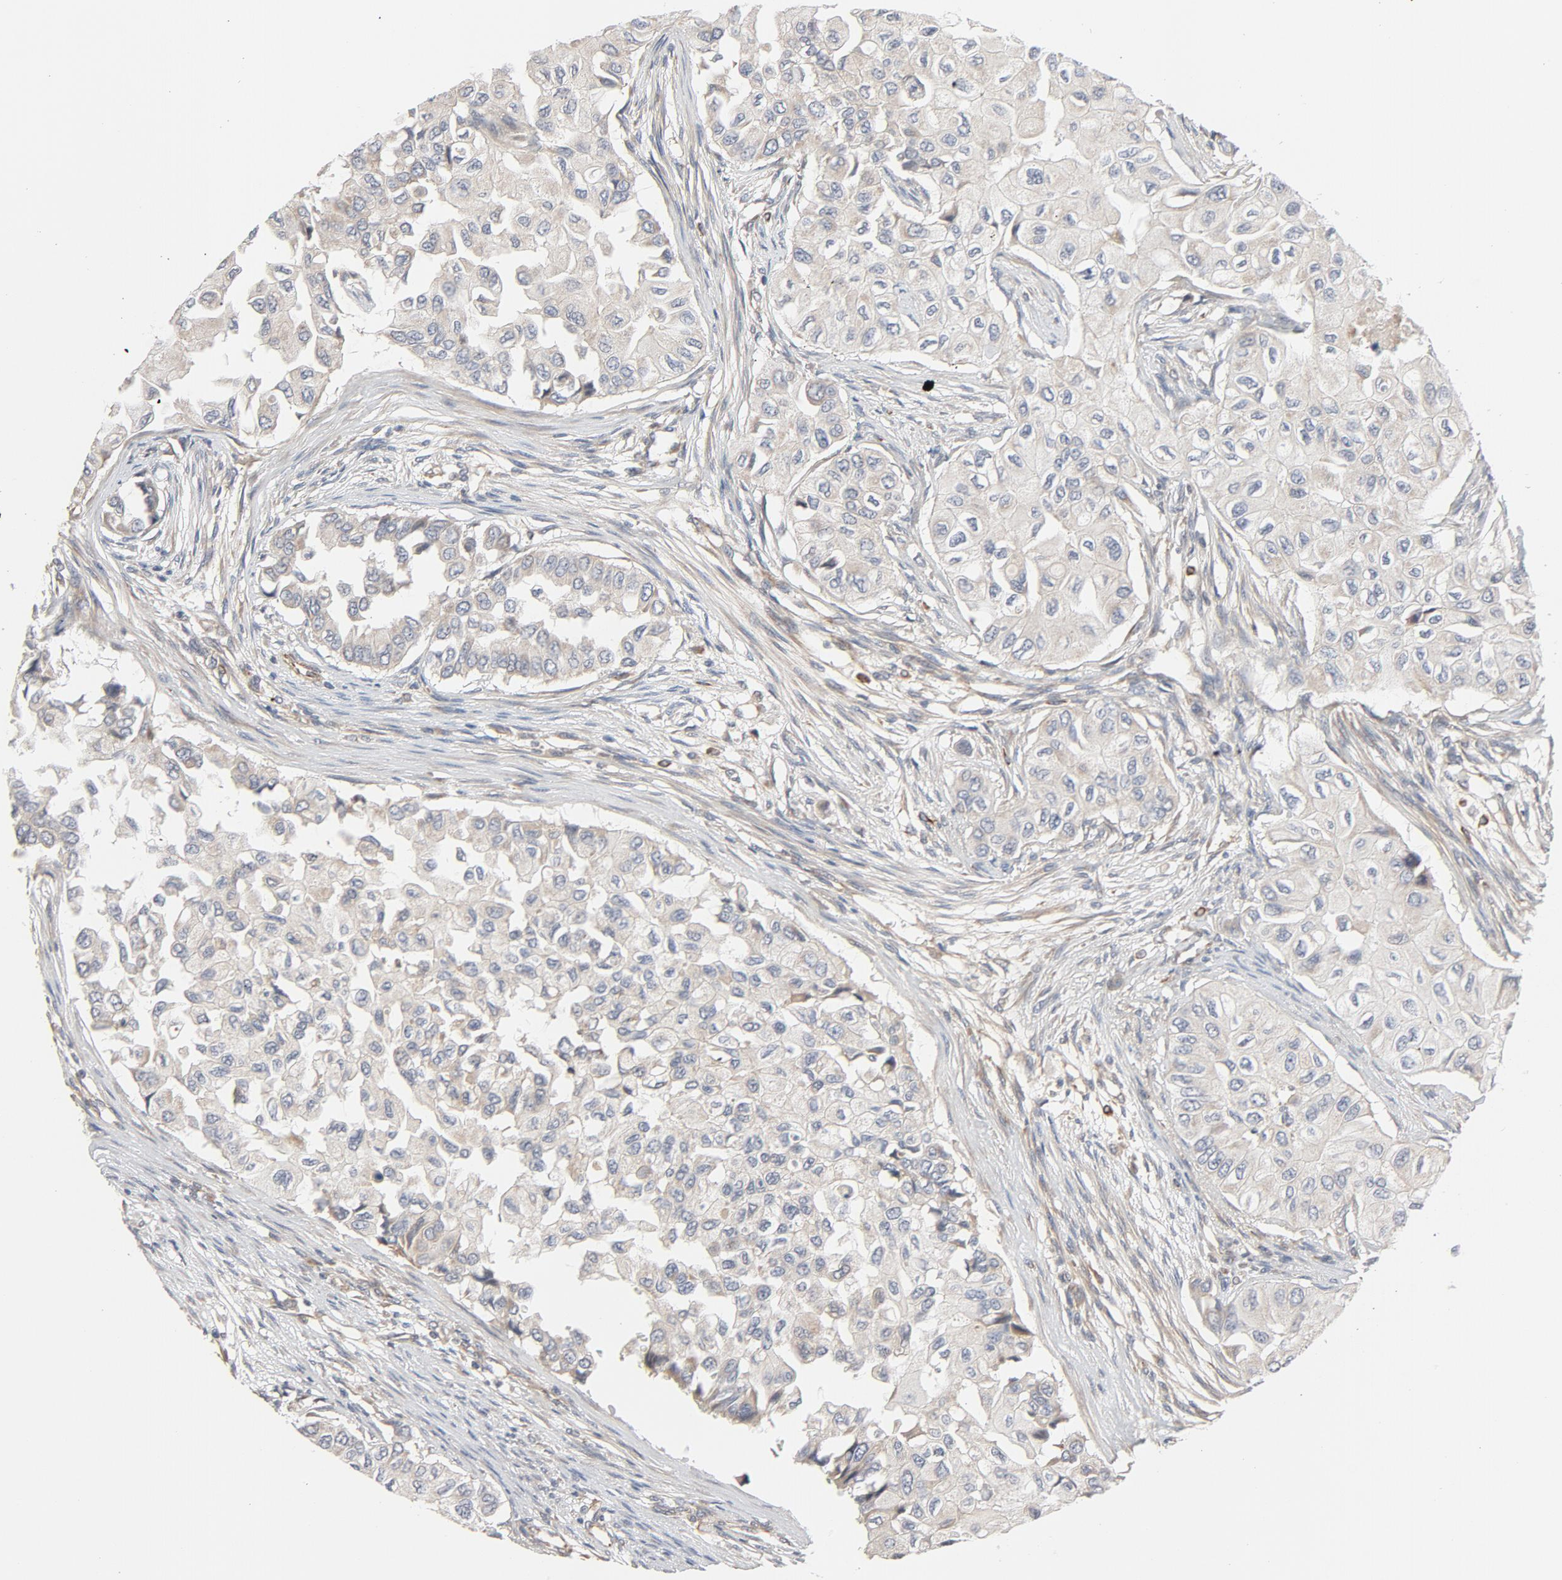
{"staining": {"intensity": "weak", "quantity": ">75%", "location": "cytoplasmic/membranous"}, "tissue": "breast cancer", "cell_type": "Tumor cells", "image_type": "cancer", "snomed": [{"axis": "morphology", "description": "Normal tissue, NOS"}, {"axis": "morphology", "description": "Duct carcinoma"}, {"axis": "topography", "description": "Breast"}], "caption": "Immunohistochemistry (IHC) image of human breast cancer stained for a protein (brown), which demonstrates low levels of weak cytoplasmic/membranous positivity in about >75% of tumor cells.", "gene": "TRIOBP", "patient": {"sex": "female", "age": 49}}